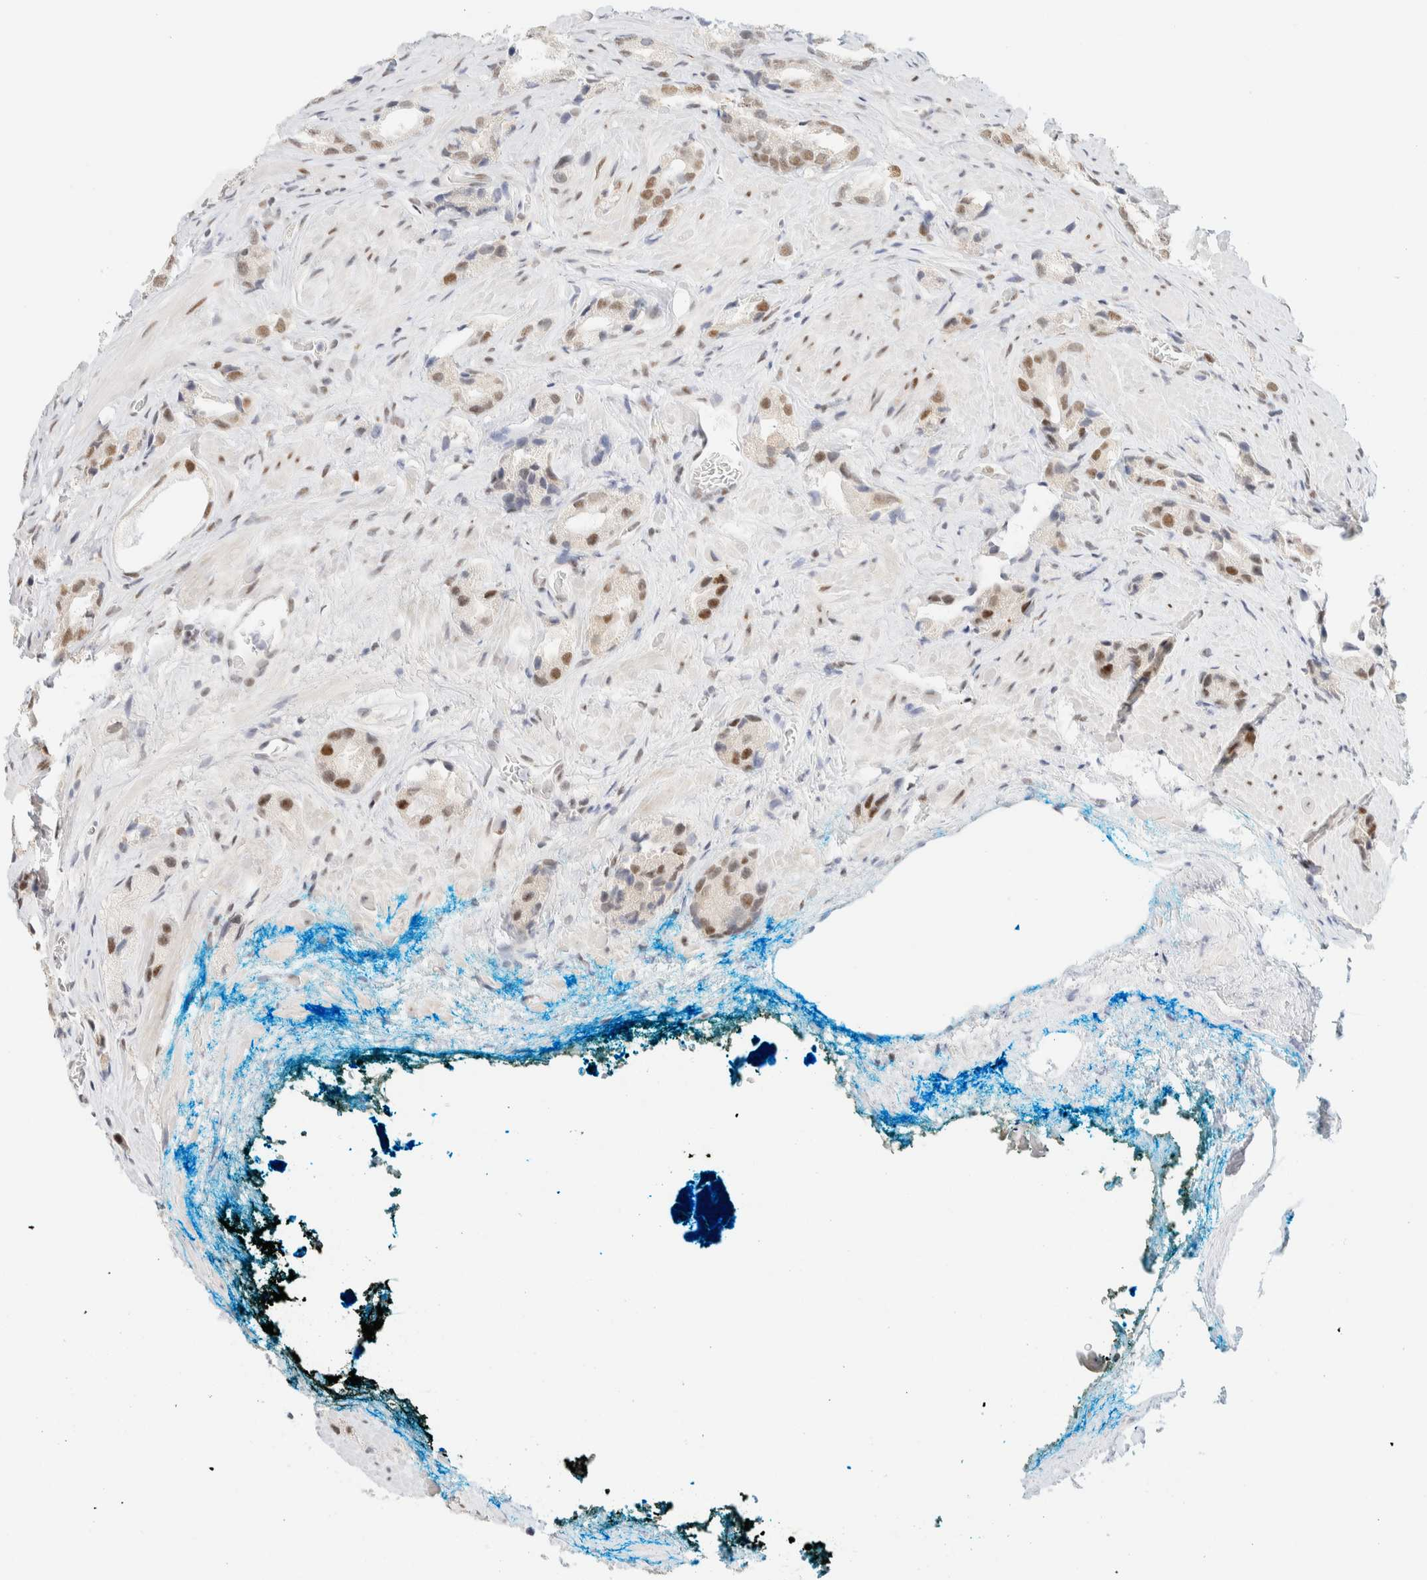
{"staining": {"intensity": "moderate", "quantity": "25%-75%", "location": "nuclear"}, "tissue": "prostate cancer", "cell_type": "Tumor cells", "image_type": "cancer", "snomed": [{"axis": "morphology", "description": "Adenocarcinoma, High grade"}, {"axis": "topography", "description": "Prostate"}], "caption": "Moderate nuclear positivity for a protein is identified in approximately 25%-75% of tumor cells of prostate cancer using IHC.", "gene": "PYGO2", "patient": {"sex": "male", "age": 63}}